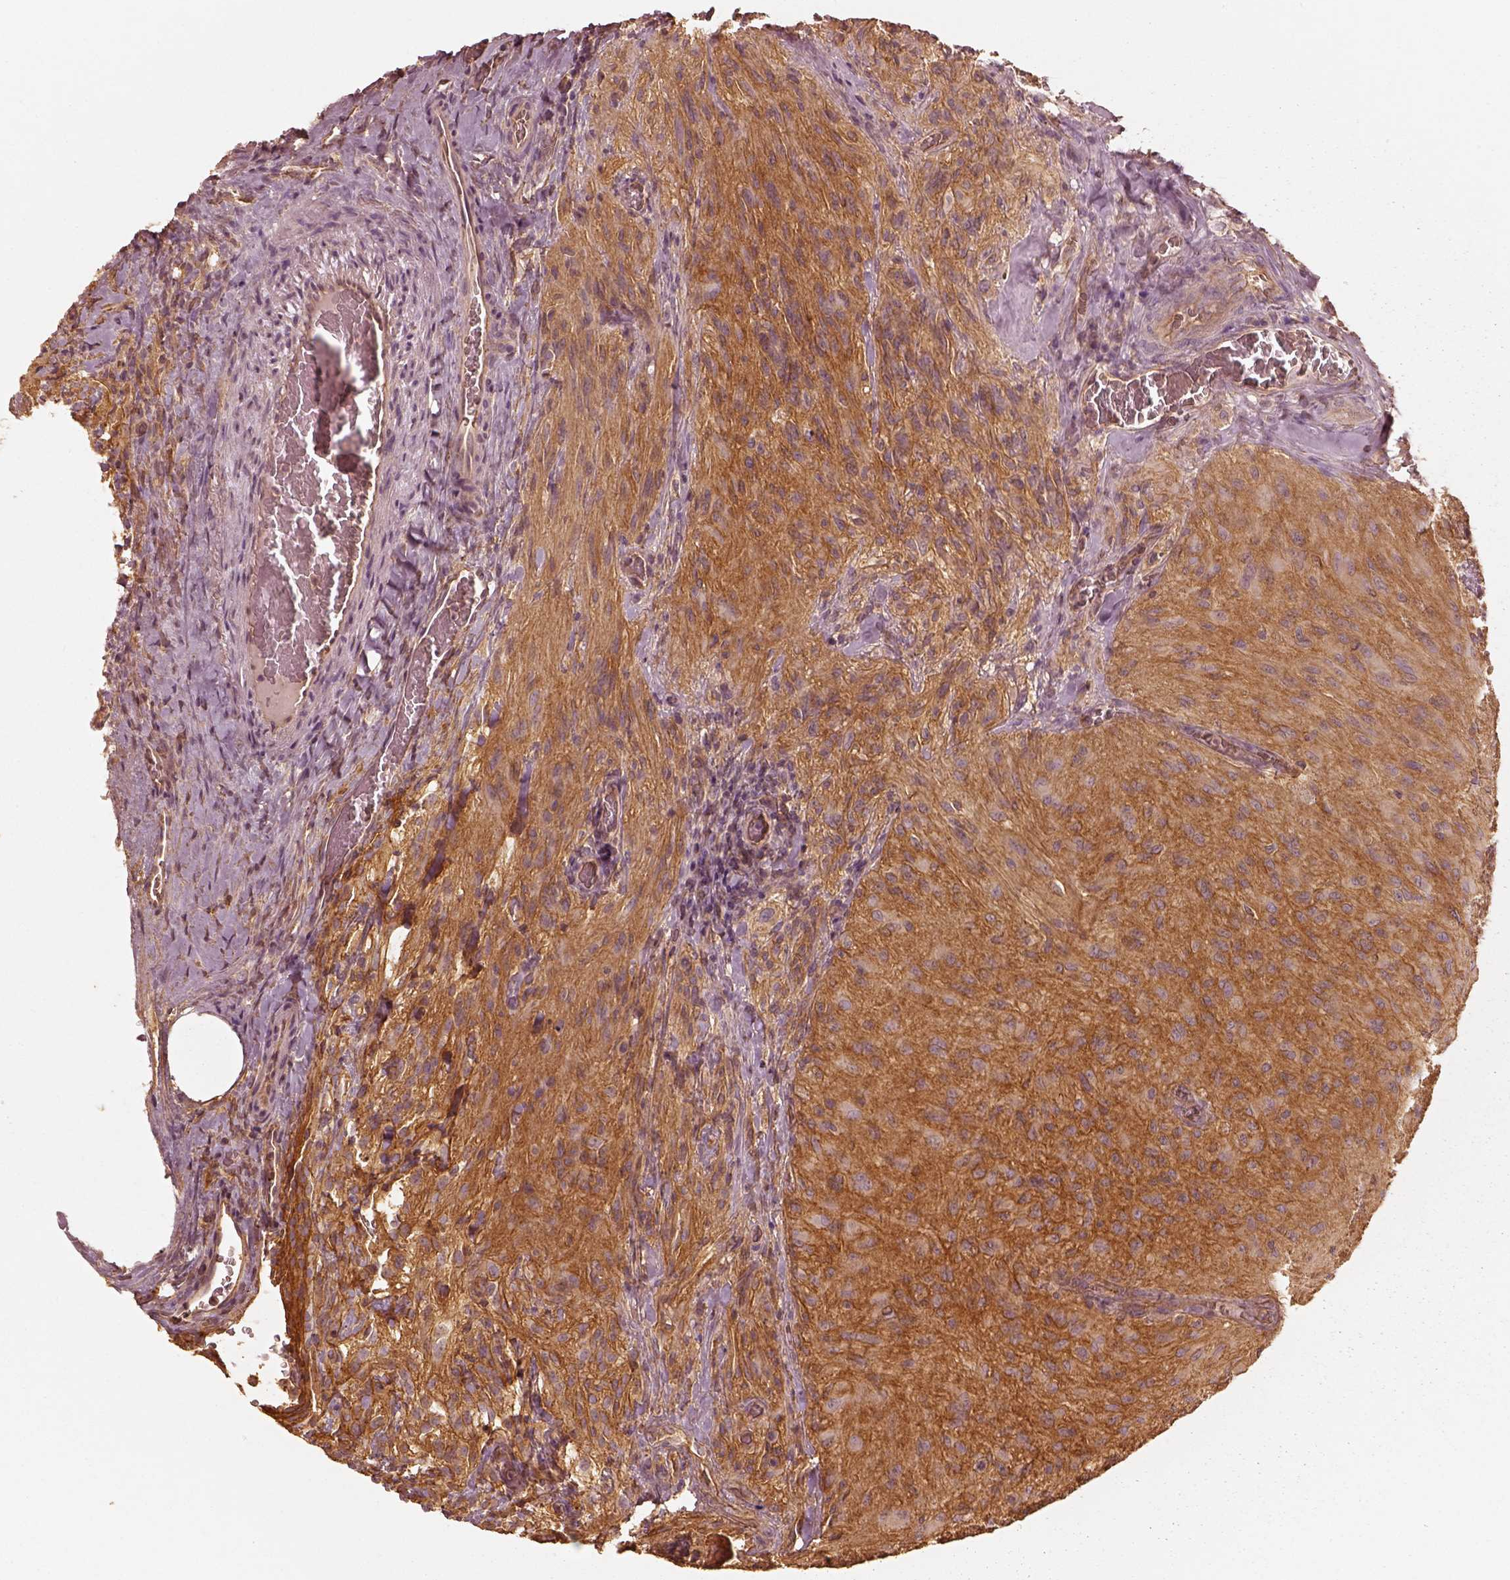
{"staining": {"intensity": "strong", "quantity": "<25%", "location": "cytoplasmic/membranous"}, "tissue": "glioma", "cell_type": "Tumor cells", "image_type": "cancer", "snomed": [{"axis": "morphology", "description": "Glioma, malignant, High grade"}, {"axis": "topography", "description": "Brain"}], "caption": "Strong cytoplasmic/membranous protein expression is identified in approximately <25% of tumor cells in high-grade glioma (malignant).", "gene": "WDR7", "patient": {"sex": "male", "age": 47}}